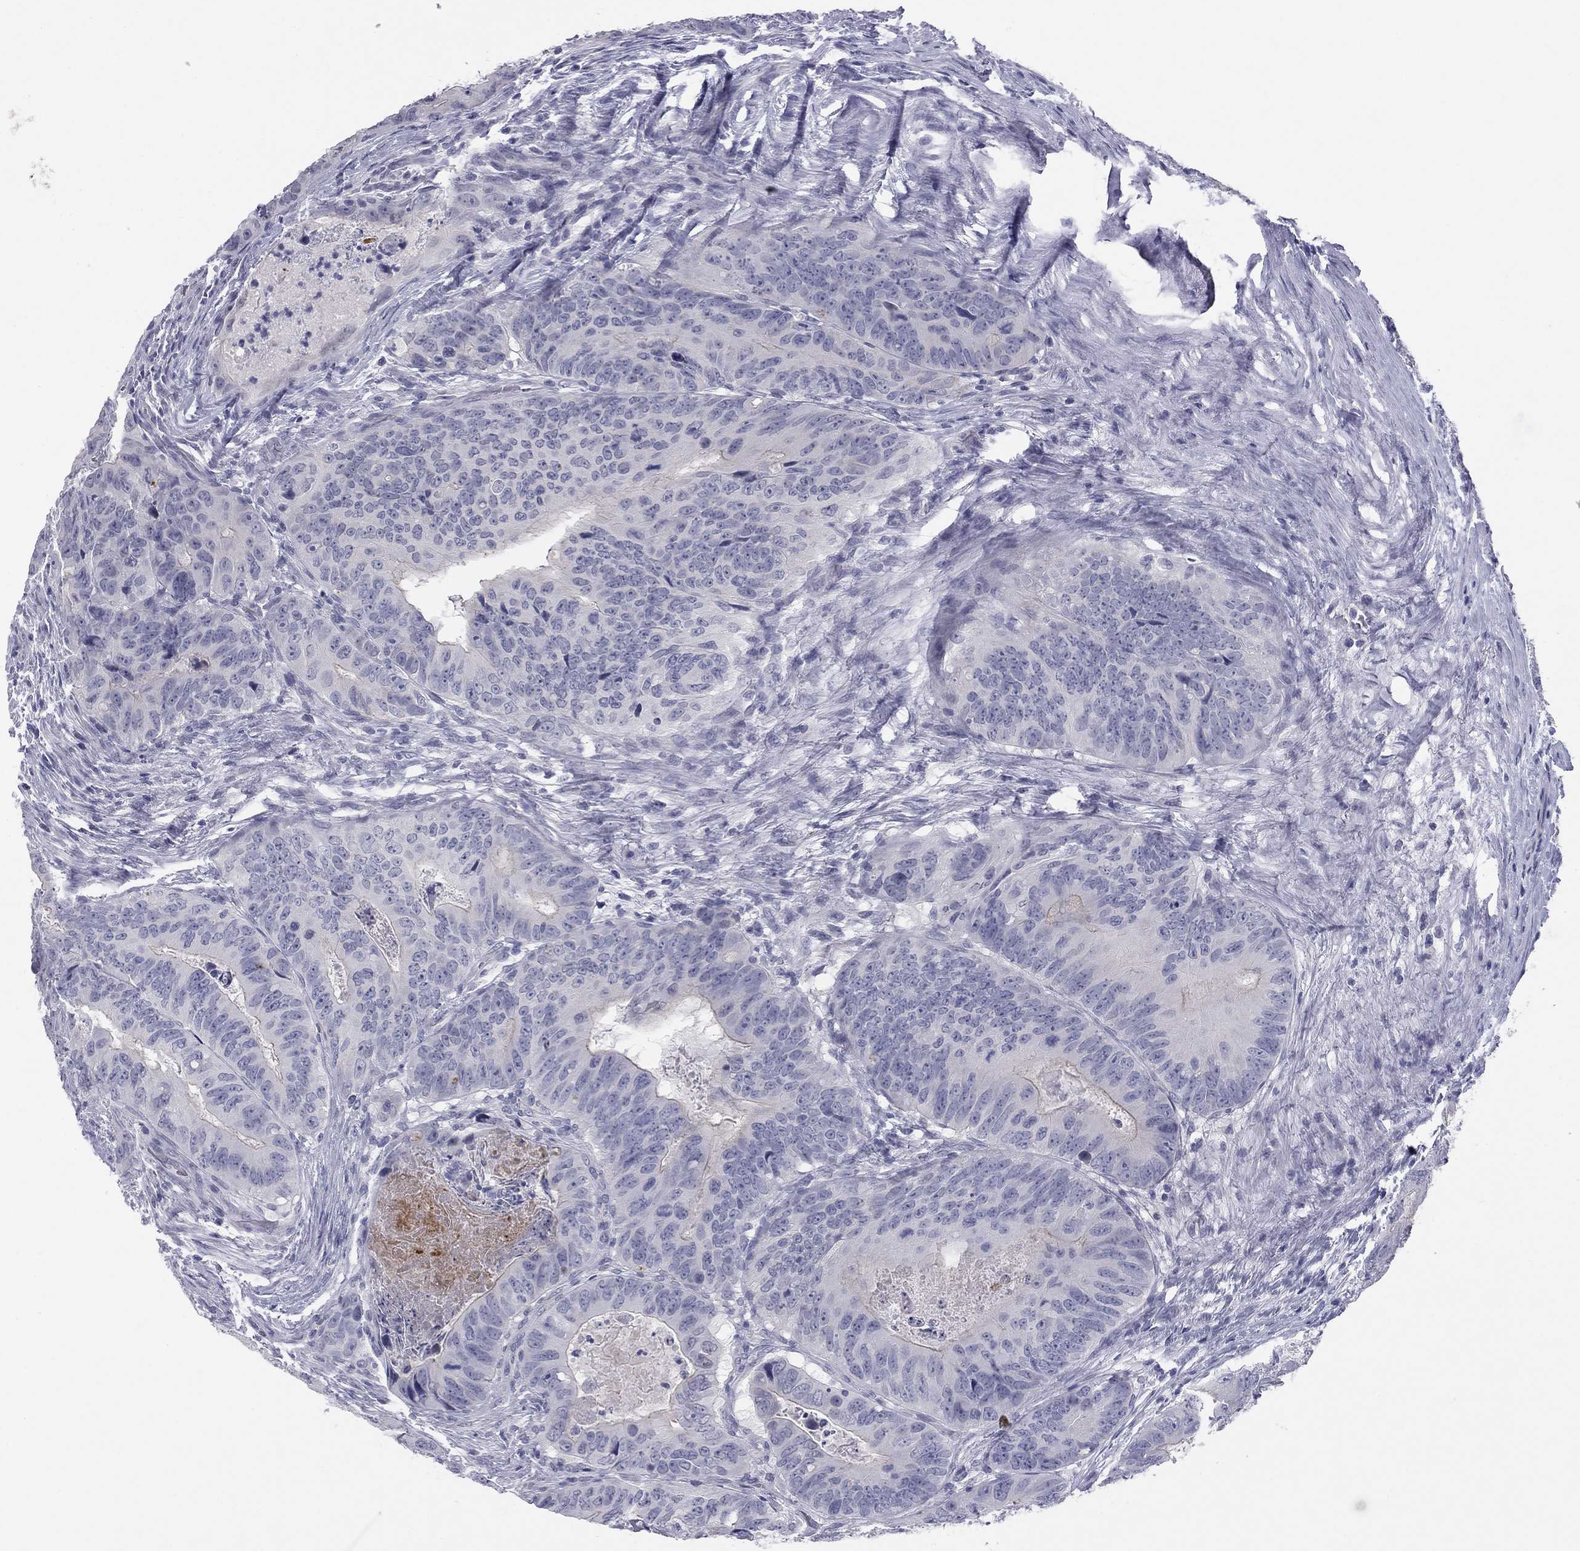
{"staining": {"intensity": "negative", "quantity": "none", "location": "none"}, "tissue": "colorectal cancer", "cell_type": "Tumor cells", "image_type": "cancer", "snomed": [{"axis": "morphology", "description": "Adenocarcinoma, NOS"}, {"axis": "topography", "description": "Colon"}], "caption": "Protein analysis of colorectal cancer (adenocarcinoma) displays no significant expression in tumor cells.", "gene": "TFAP2B", "patient": {"sex": "male", "age": 79}}